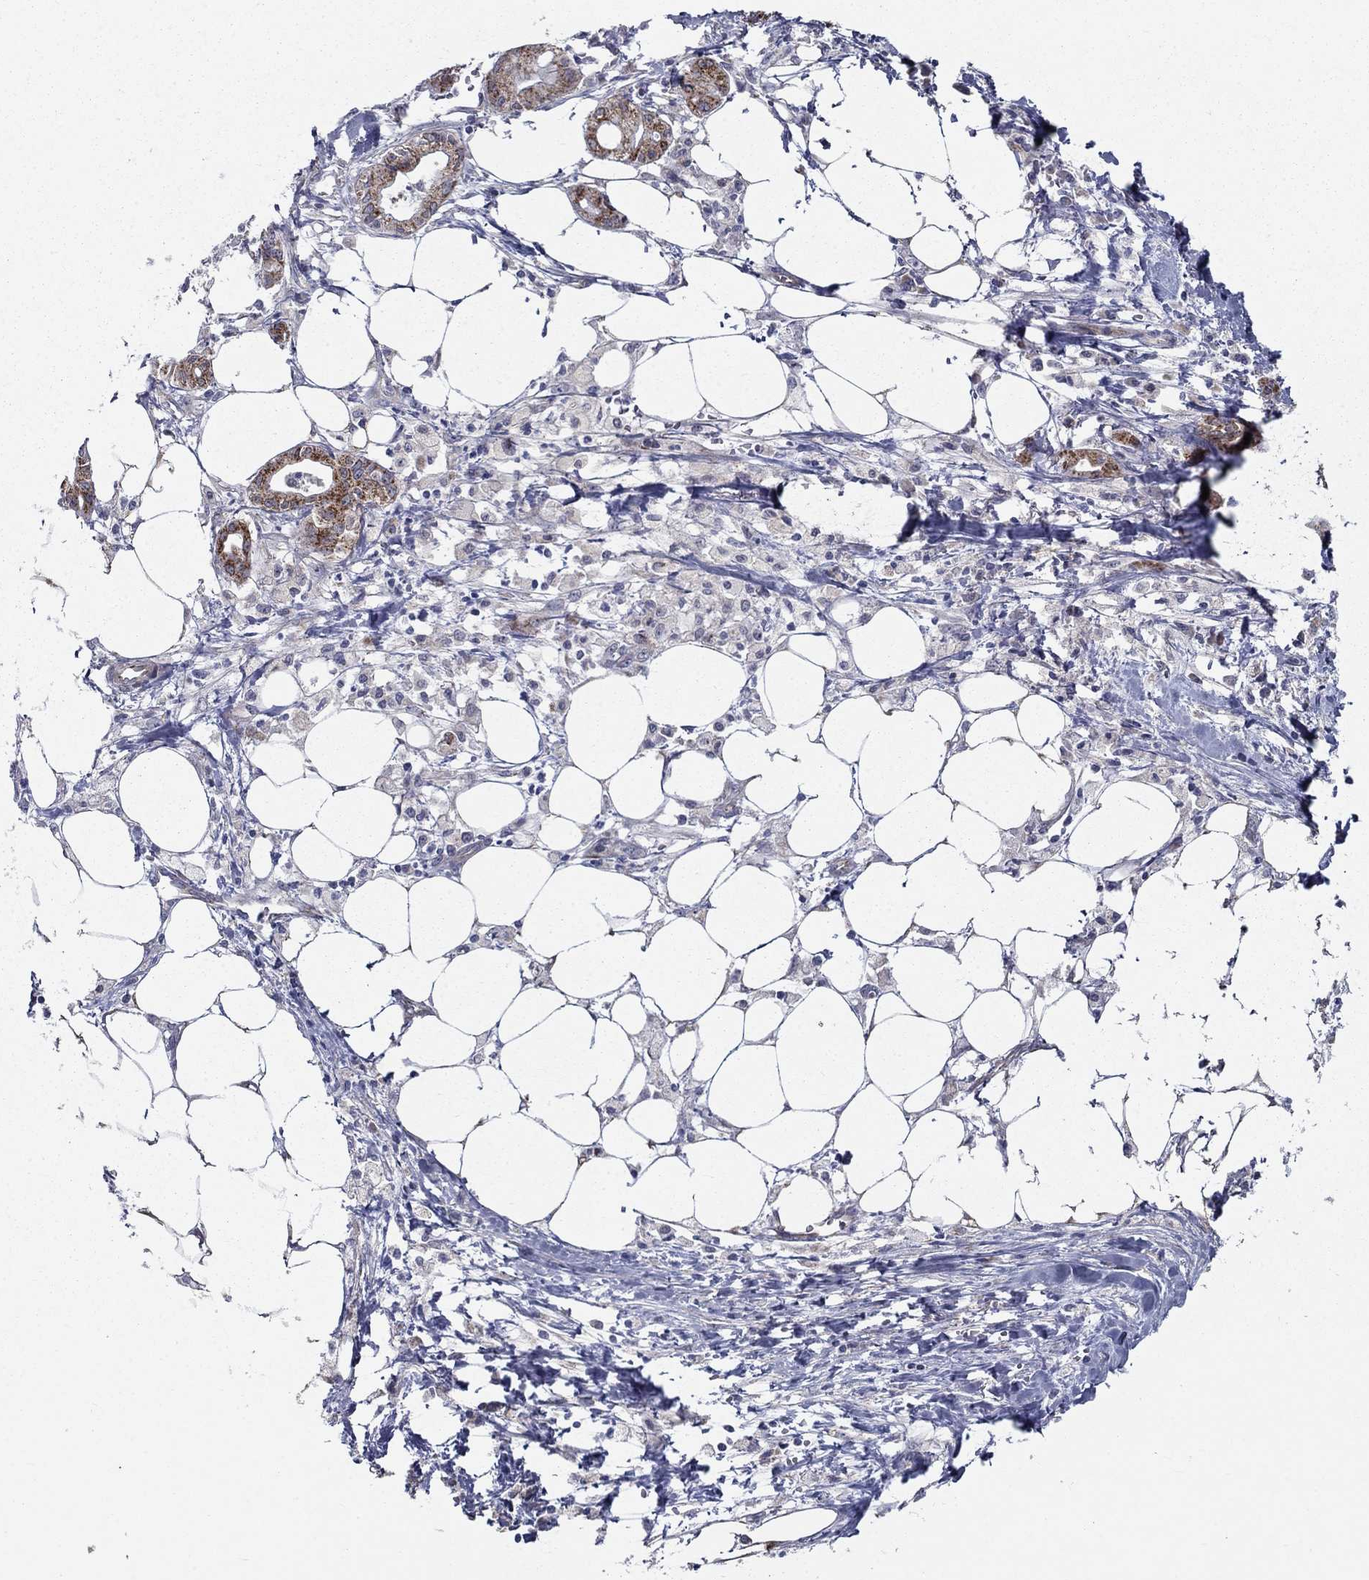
{"staining": {"intensity": "strong", "quantity": "<25%", "location": "cytoplasmic/membranous"}, "tissue": "pancreatic cancer", "cell_type": "Tumor cells", "image_type": "cancer", "snomed": [{"axis": "morphology", "description": "Adenocarcinoma, NOS"}, {"axis": "topography", "description": "Pancreas"}], "caption": "The histopathology image exhibits staining of pancreatic adenocarcinoma, revealing strong cytoplasmic/membranous protein expression (brown color) within tumor cells.", "gene": "LACTB2", "patient": {"sex": "male", "age": 71}}